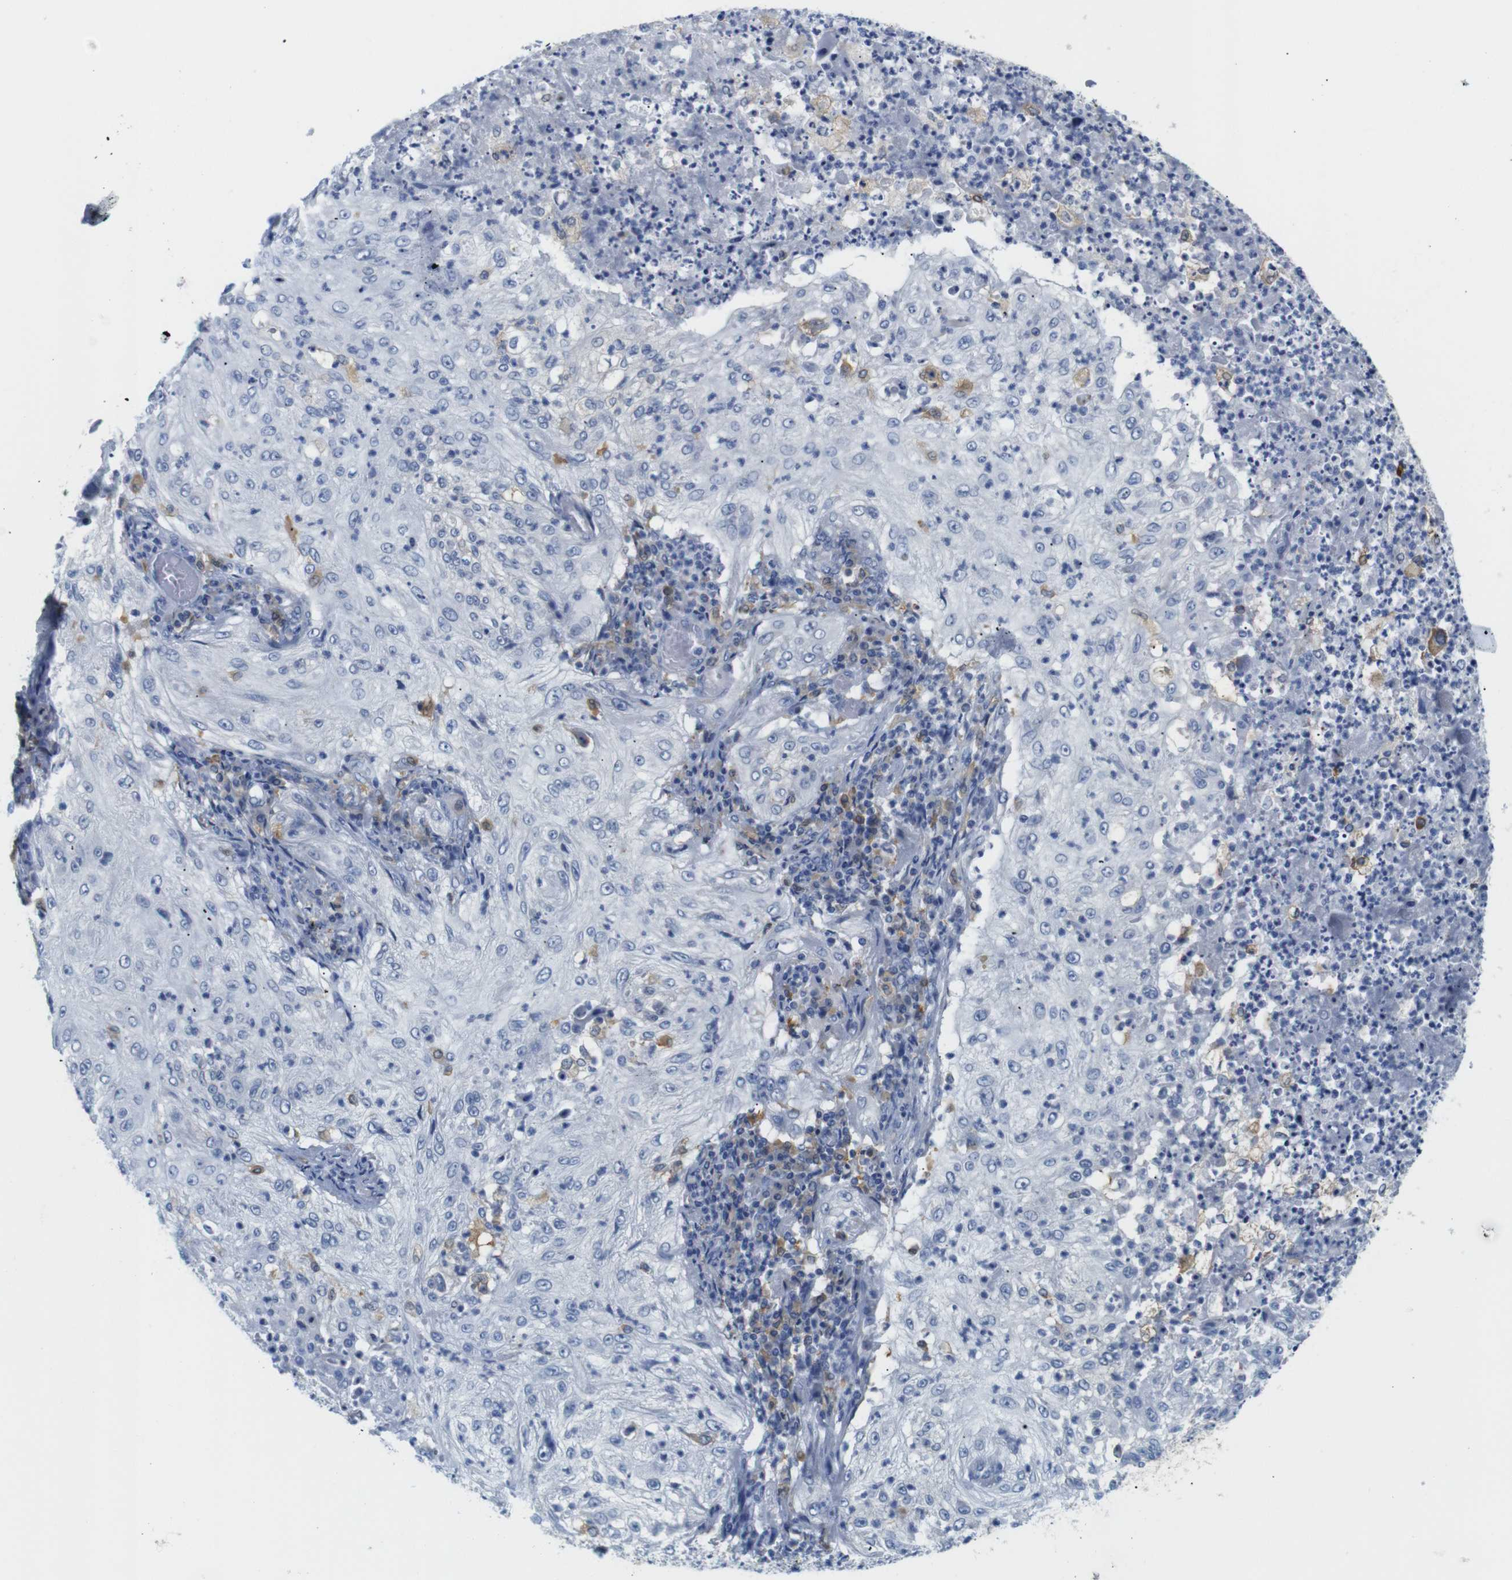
{"staining": {"intensity": "negative", "quantity": "none", "location": "none"}, "tissue": "lung cancer", "cell_type": "Tumor cells", "image_type": "cancer", "snomed": [{"axis": "morphology", "description": "Inflammation, NOS"}, {"axis": "morphology", "description": "Squamous cell carcinoma, NOS"}, {"axis": "topography", "description": "Lymph node"}, {"axis": "topography", "description": "Soft tissue"}, {"axis": "topography", "description": "Lung"}], "caption": "Squamous cell carcinoma (lung) was stained to show a protein in brown. There is no significant staining in tumor cells. Nuclei are stained in blue.", "gene": "NEBL", "patient": {"sex": "male", "age": 66}}